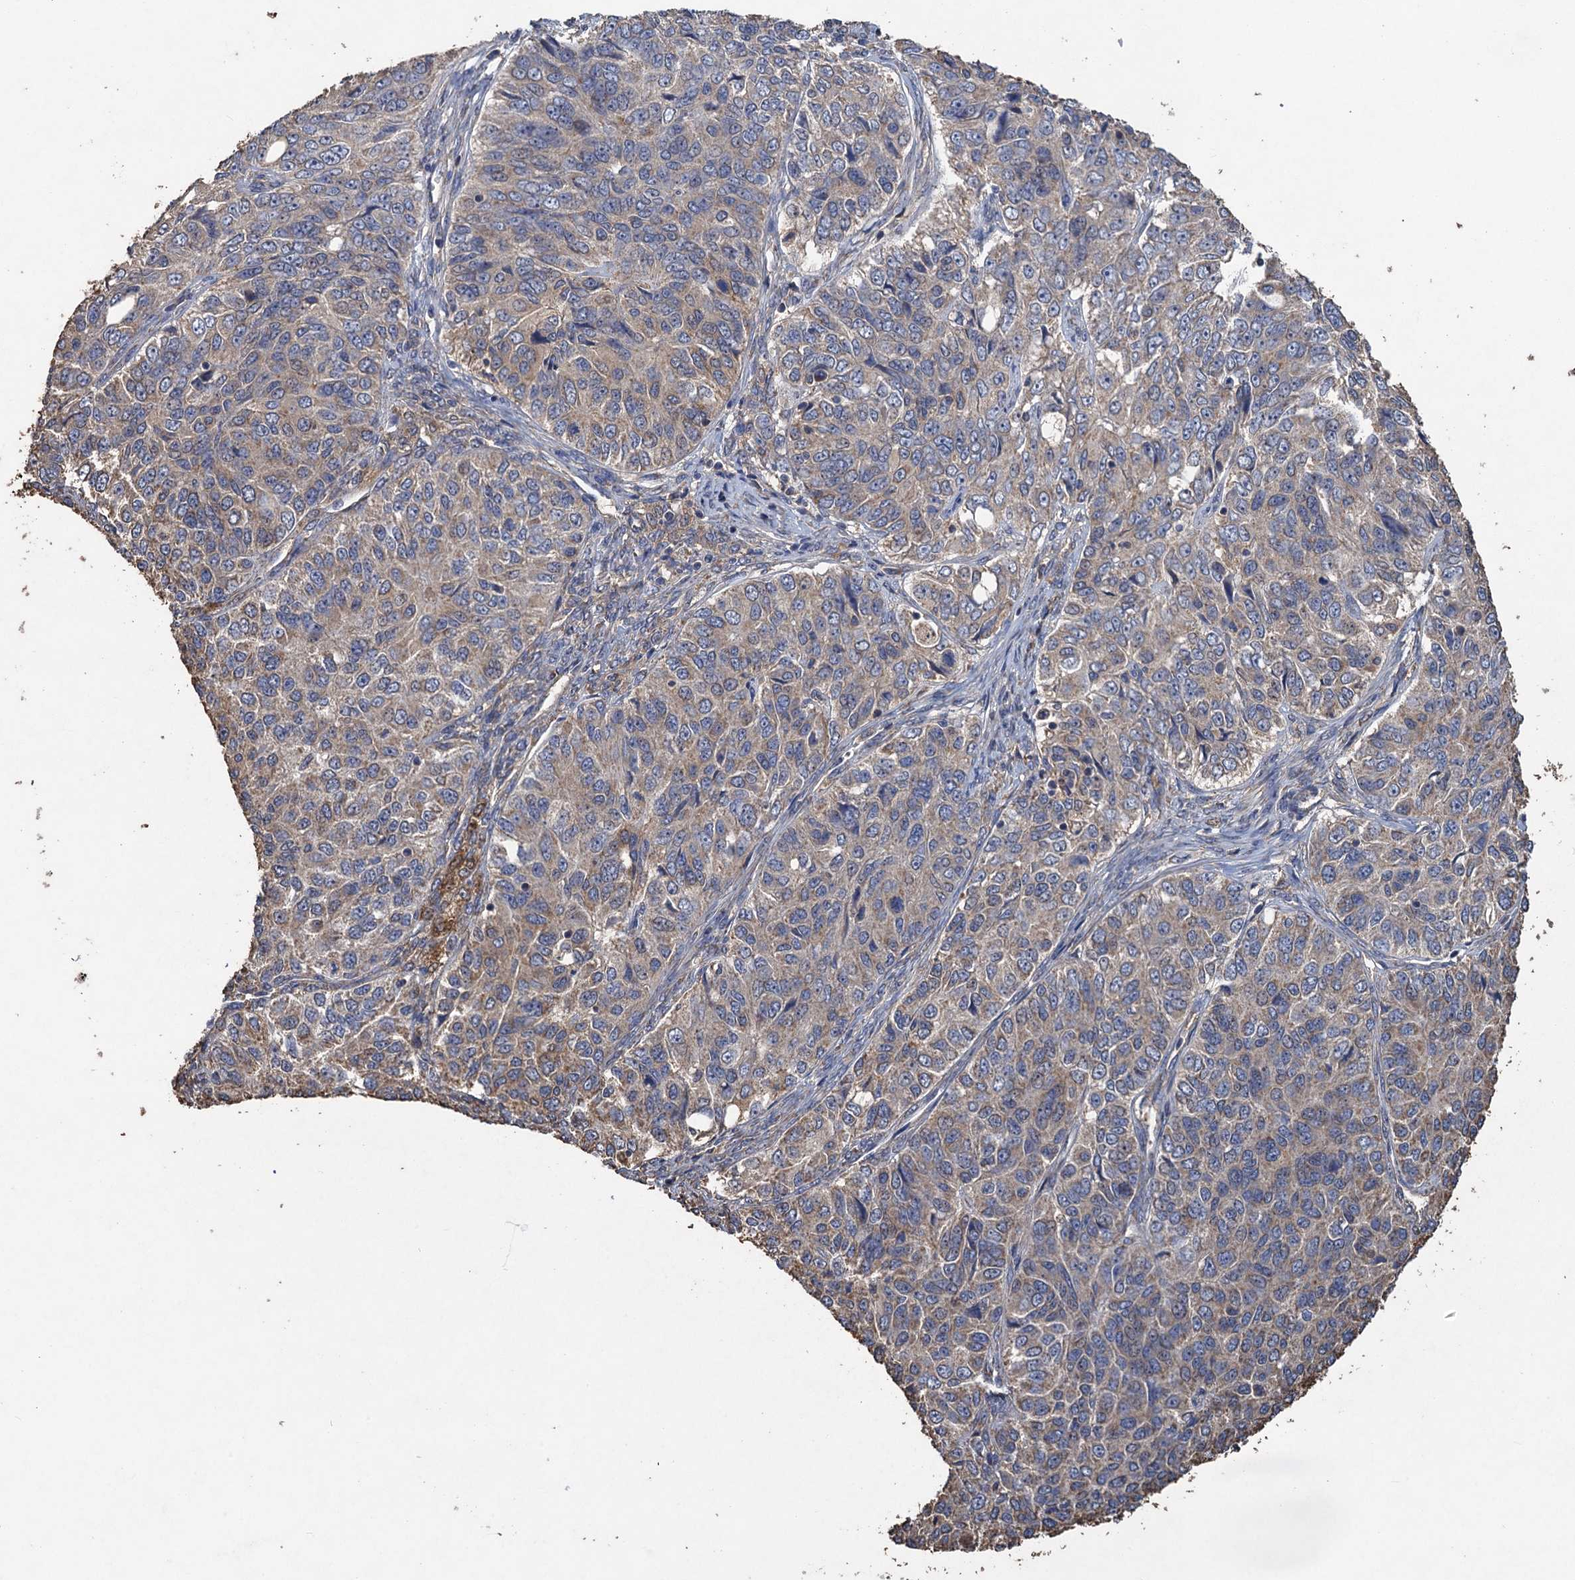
{"staining": {"intensity": "weak", "quantity": "25%-75%", "location": "cytoplasmic/membranous"}, "tissue": "ovarian cancer", "cell_type": "Tumor cells", "image_type": "cancer", "snomed": [{"axis": "morphology", "description": "Carcinoma, endometroid"}, {"axis": "topography", "description": "Ovary"}], "caption": "A photomicrograph showing weak cytoplasmic/membranous expression in approximately 25%-75% of tumor cells in ovarian endometroid carcinoma, as visualized by brown immunohistochemical staining.", "gene": "SCUBE3", "patient": {"sex": "female", "age": 51}}